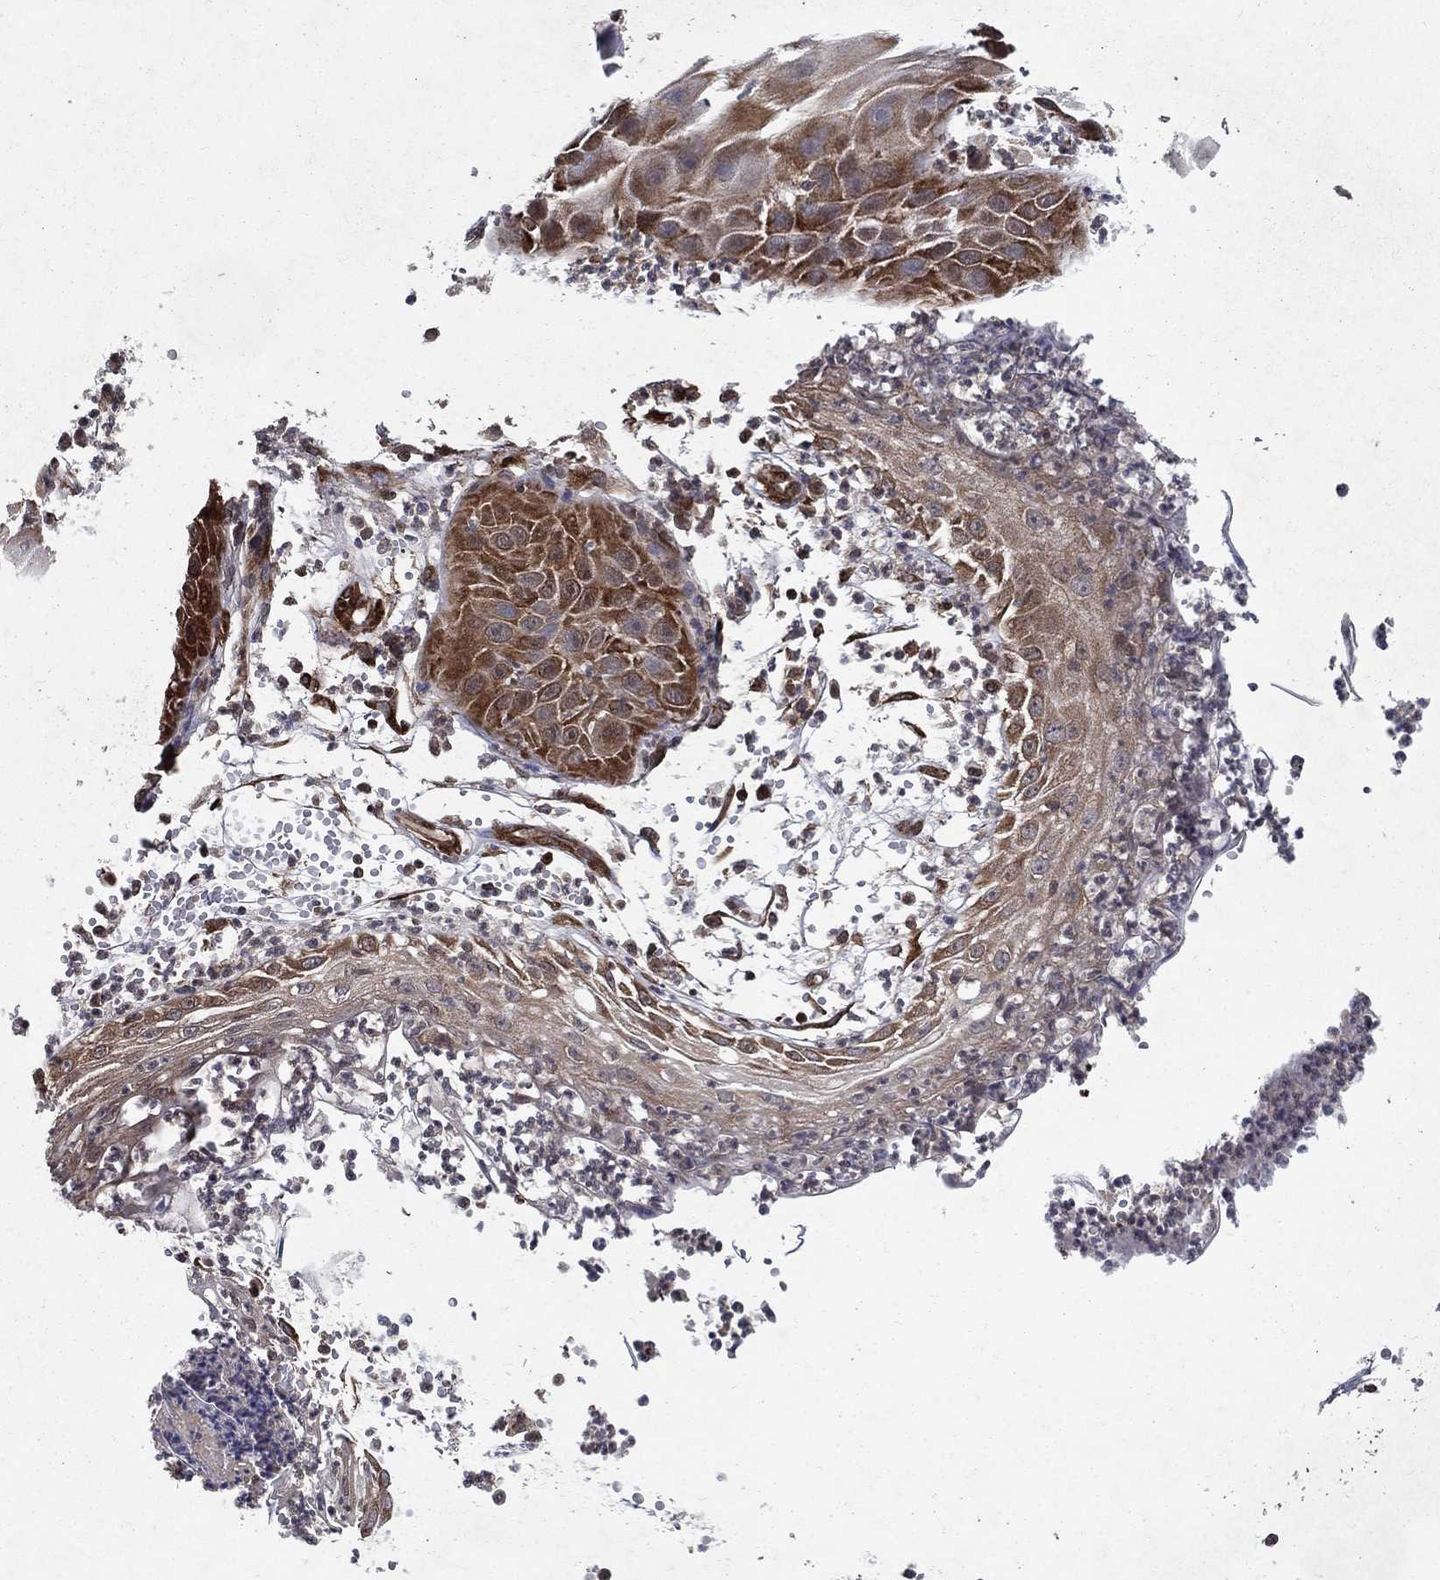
{"staining": {"intensity": "moderate", "quantity": "25%-75%", "location": "cytoplasmic/membranous"}, "tissue": "skin cancer", "cell_type": "Tumor cells", "image_type": "cancer", "snomed": [{"axis": "morphology", "description": "Normal tissue, NOS"}, {"axis": "morphology", "description": "Squamous cell carcinoma, NOS"}, {"axis": "topography", "description": "Skin"}], "caption": "Moderate cytoplasmic/membranous positivity for a protein is identified in about 25%-75% of tumor cells of skin cancer (squamous cell carcinoma) using IHC.", "gene": "CERS2", "patient": {"sex": "male", "age": 79}}